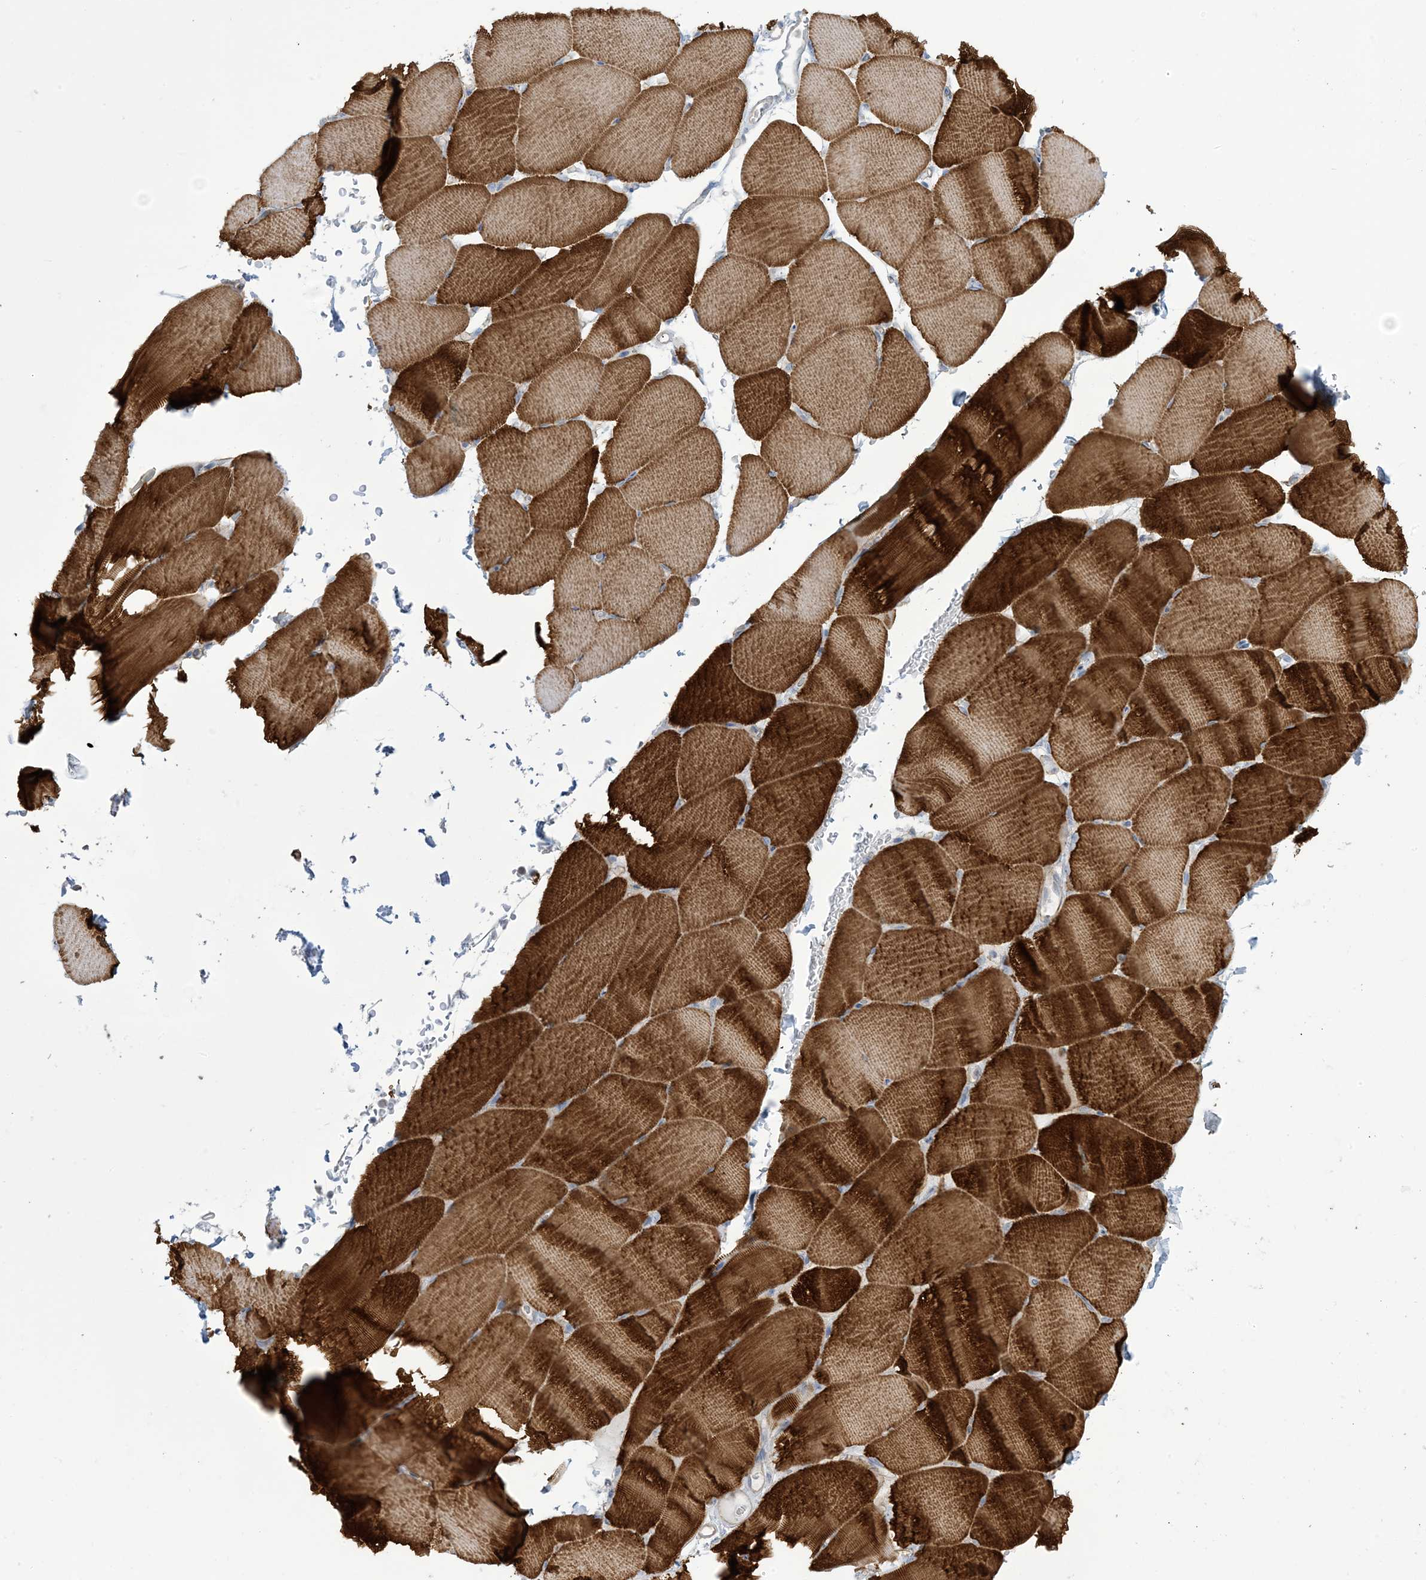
{"staining": {"intensity": "strong", "quantity": ">75%", "location": "cytoplasmic/membranous"}, "tissue": "skeletal muscle", "cell_type": "Myocytes", "image_type": "normal", "snomed": [{"axis": "morphology", "description": "Normal tissue, NOS"}, {"axis": "topography", "description": "Skeletal muscle"}, {"axis": "topography", "description": "Parathyroid gland"}], "caption": "Skeletal muscle stained with a protein marker shows strong staining in myocytes.", "gene": "MTHFD2L", "patient": {"sex": "female", "age": 37}}